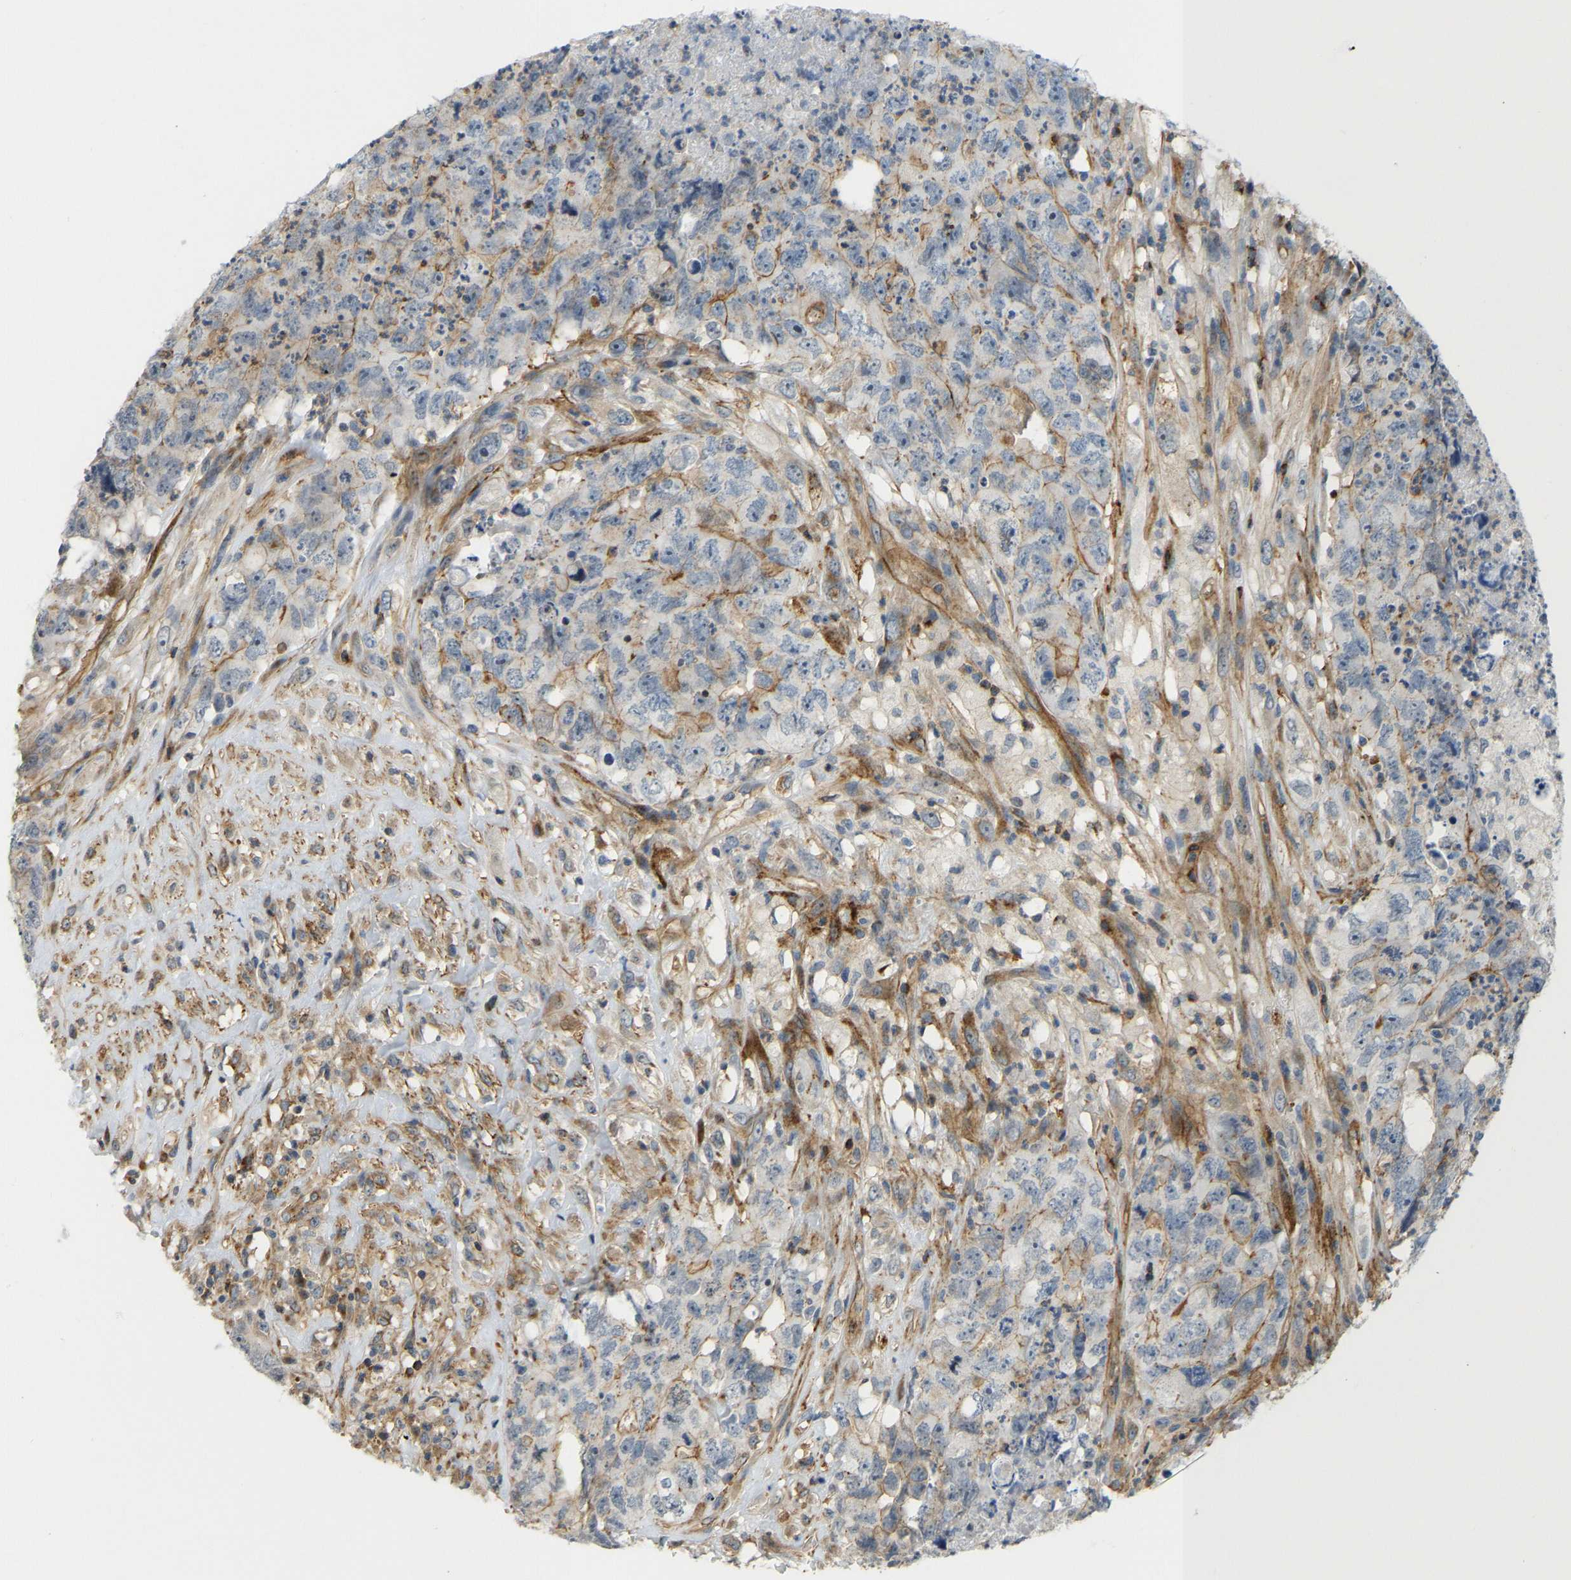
{"staining": {"intensity": "moderate", "quantity": "25%-75%", "location": "cytoplasmic/membranous"}, "tissue": "testis cancer", "cell_type": "Tumor cells", "image_type": "cancer", "snomed": [{"axis": "morphology", "description": "Carcinoma, Embryonal, NOS"}, {"axis": "topography", "description": "Testis"}], "caption": "Tumor cells exhibit medium levels of moderate cytoplasmic/membranous expression in about 25%-75% of cells in testis cancer.", "gene": "KIAA1671", "patient": {"sex": "male", "age": 32}}